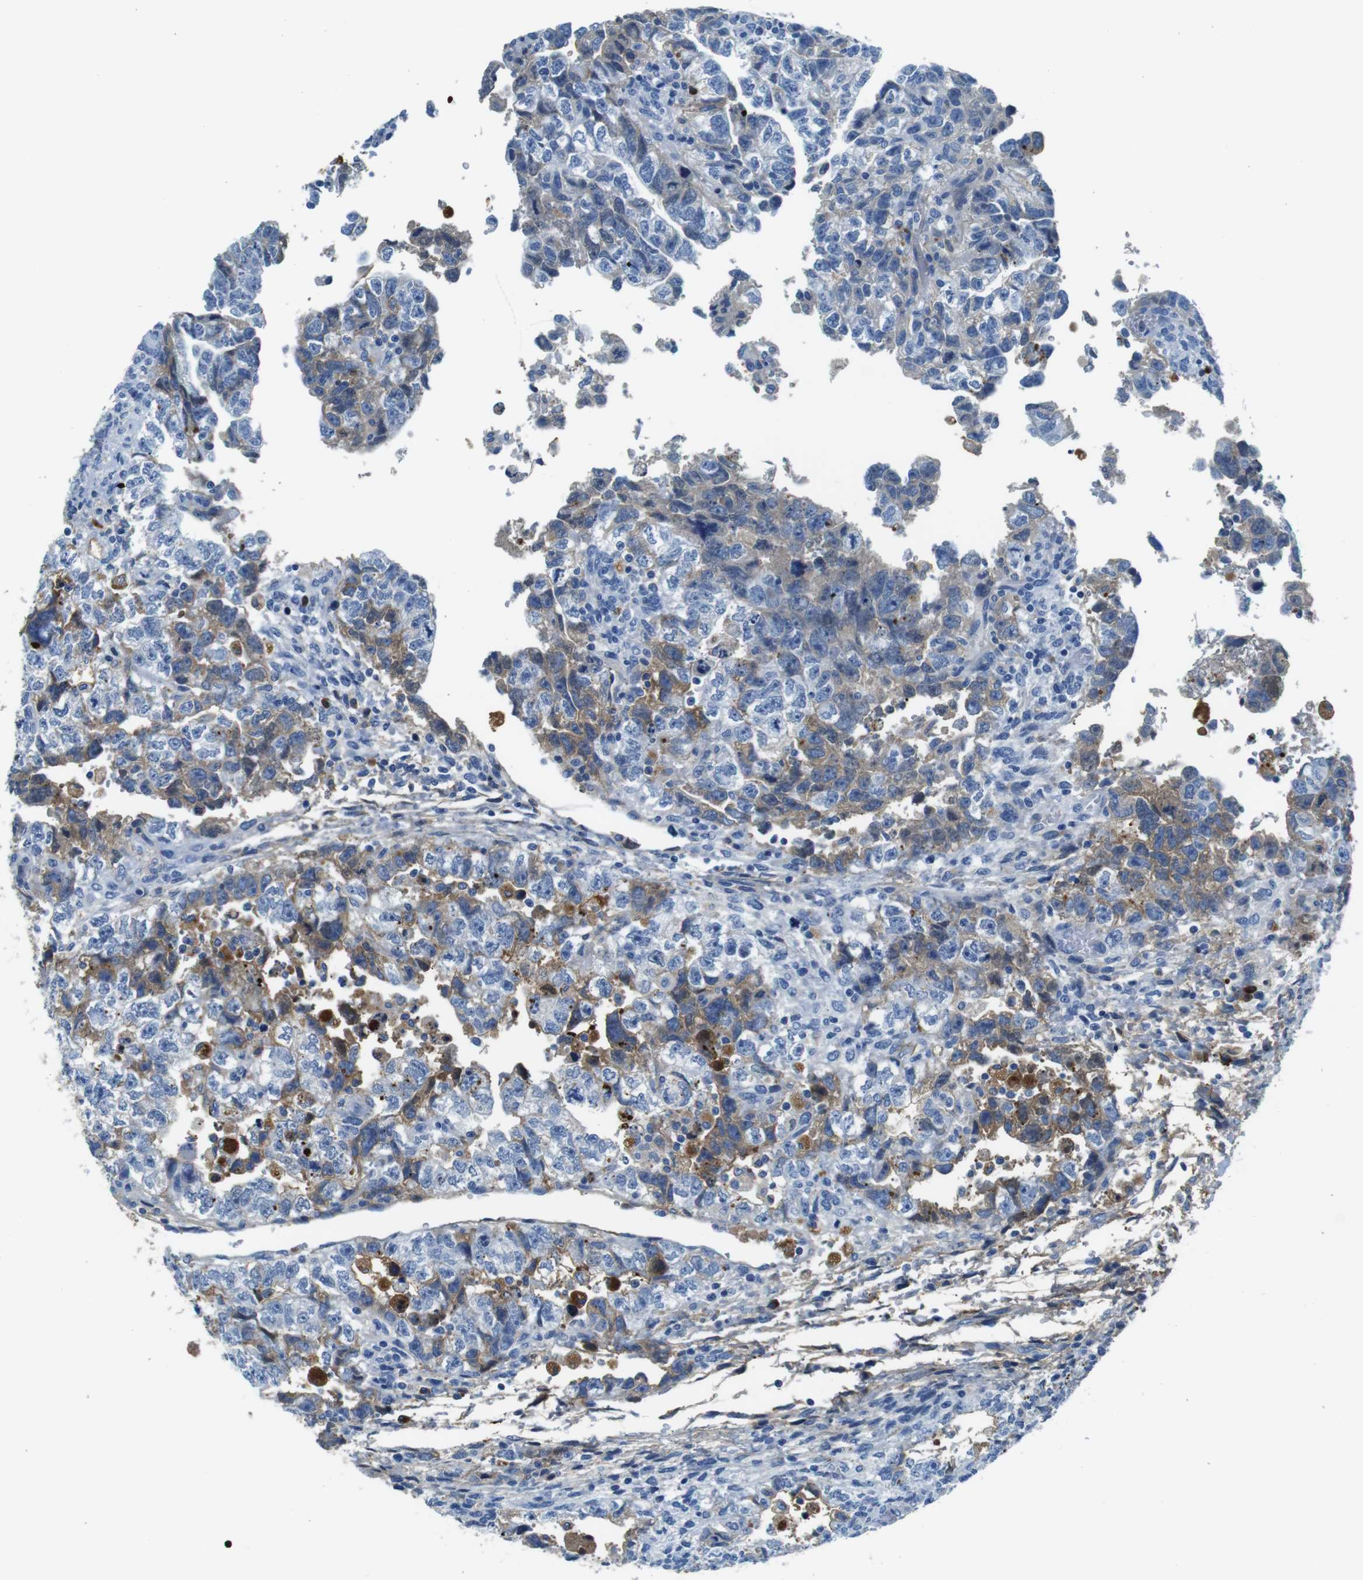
{"staining": {"intensity": "moderate", "quantity": "<25%", "location": "cytoplasmic/membranous"}, "tissue": "testis cancer", "cell_type": "Tumor cells", "image_type": "cancer", "snomed": [{"axis": "morphology", "description": "Carcinoma, Embryonal, NOS"}, {"axis": "topography", "description": "Testis"}], "caption": "Testis embryonal carcinoma stained with DAB IHC reveals low levels of moderate cytoplasmic/membranous staining in about <25% of tumor cells.", "gene": "IGKC", "patient": {"sex": "male", "age": 36}}